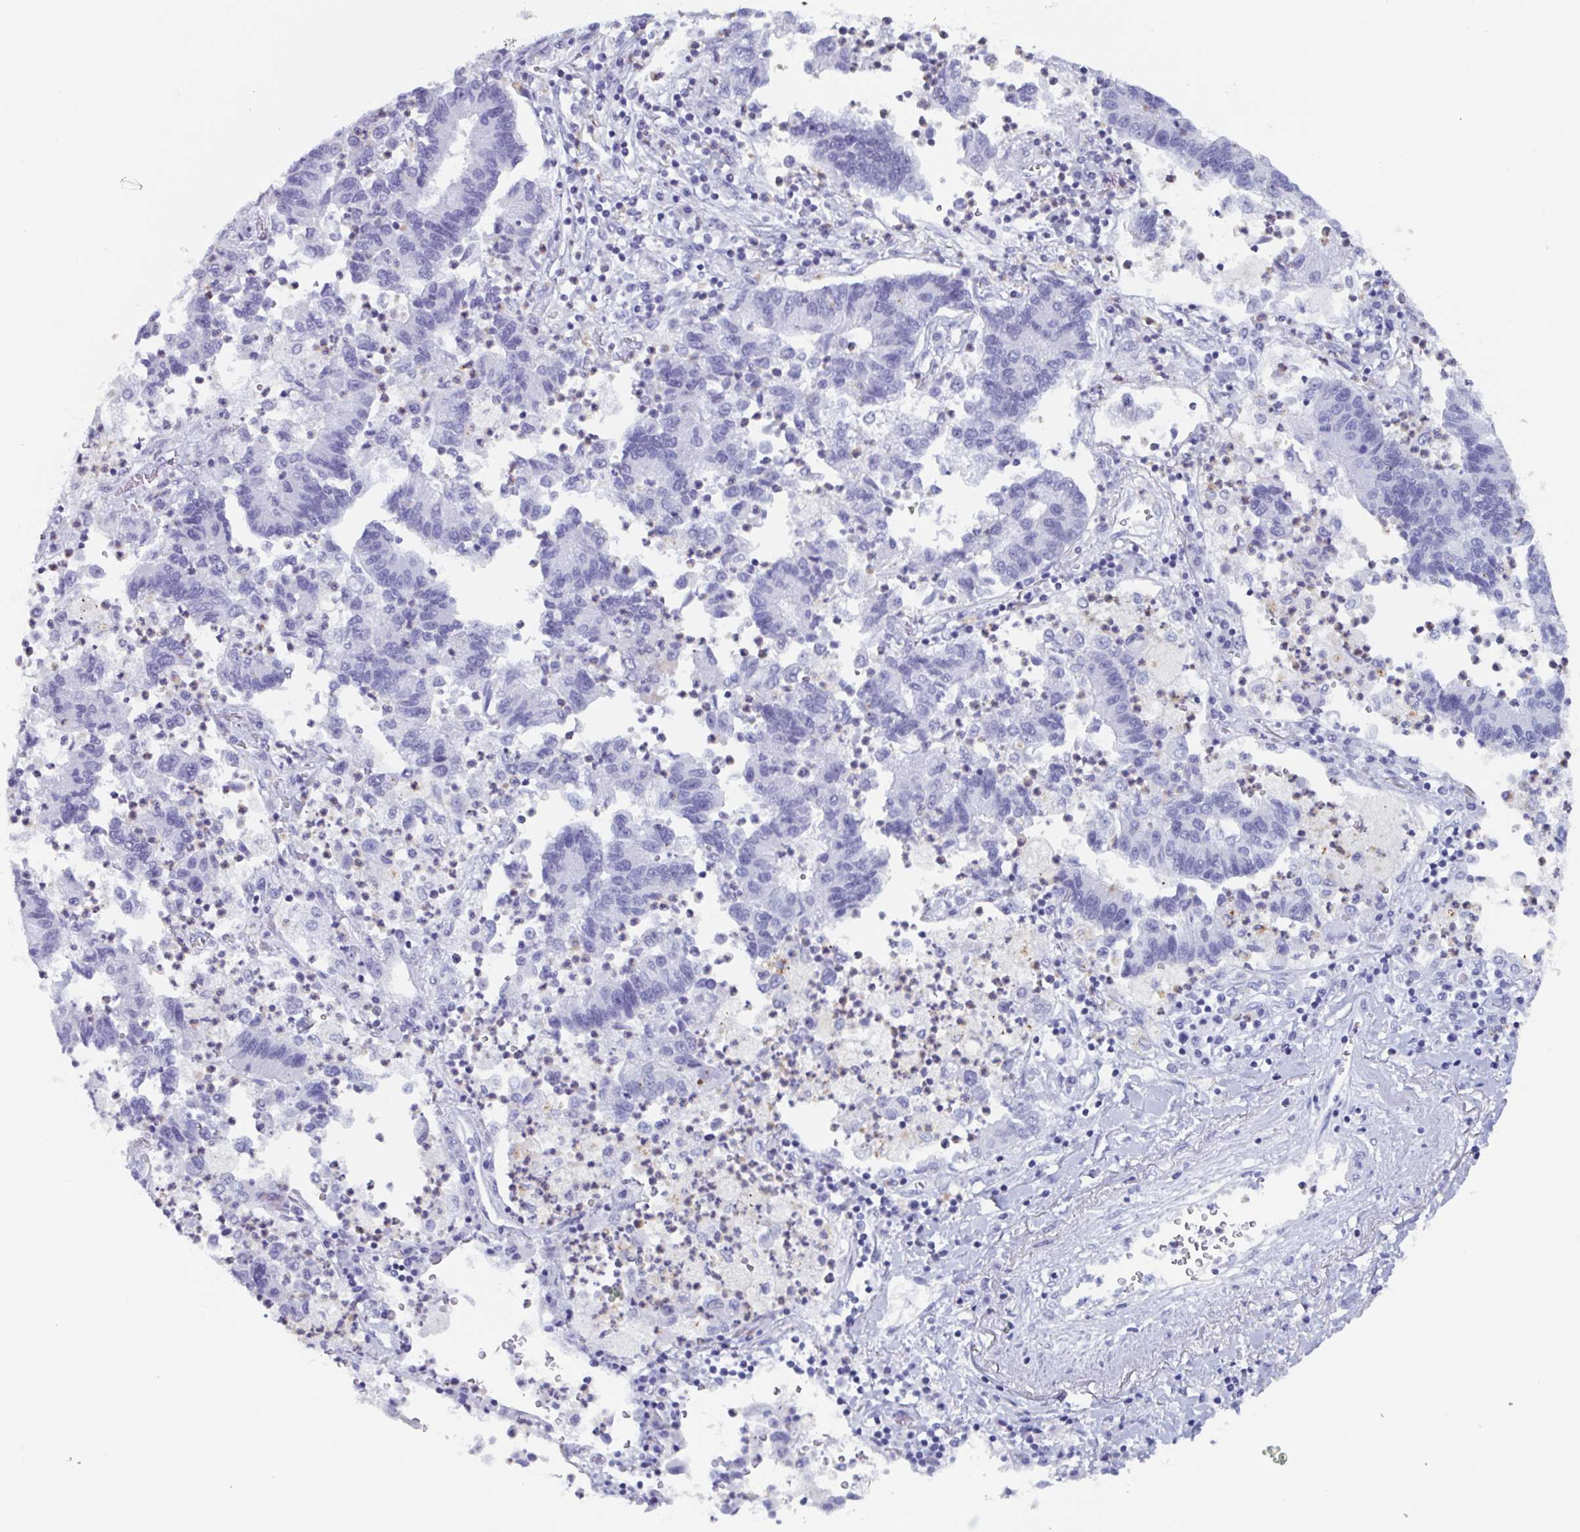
{"staining": {"intensity": "negative", "quantity": "none", "location": "none"}, "tissue": "lung cancer", "cell_type": "Tumor cells", "image_type": "cancer", "snomed": [{"axis": "morphology", "description": "Adenocarcinoma, NOS"}, {"axis": "topography", "description": "Lung"}], "caption": "An immunohistochemistry (IHC) photomicrograph of lung adenocarcinoma is shown. There is no staining in tumor cells of lung adenocarcinoma.", "gene": "BPI", "patient": {"sex": "female", "age": 57}}